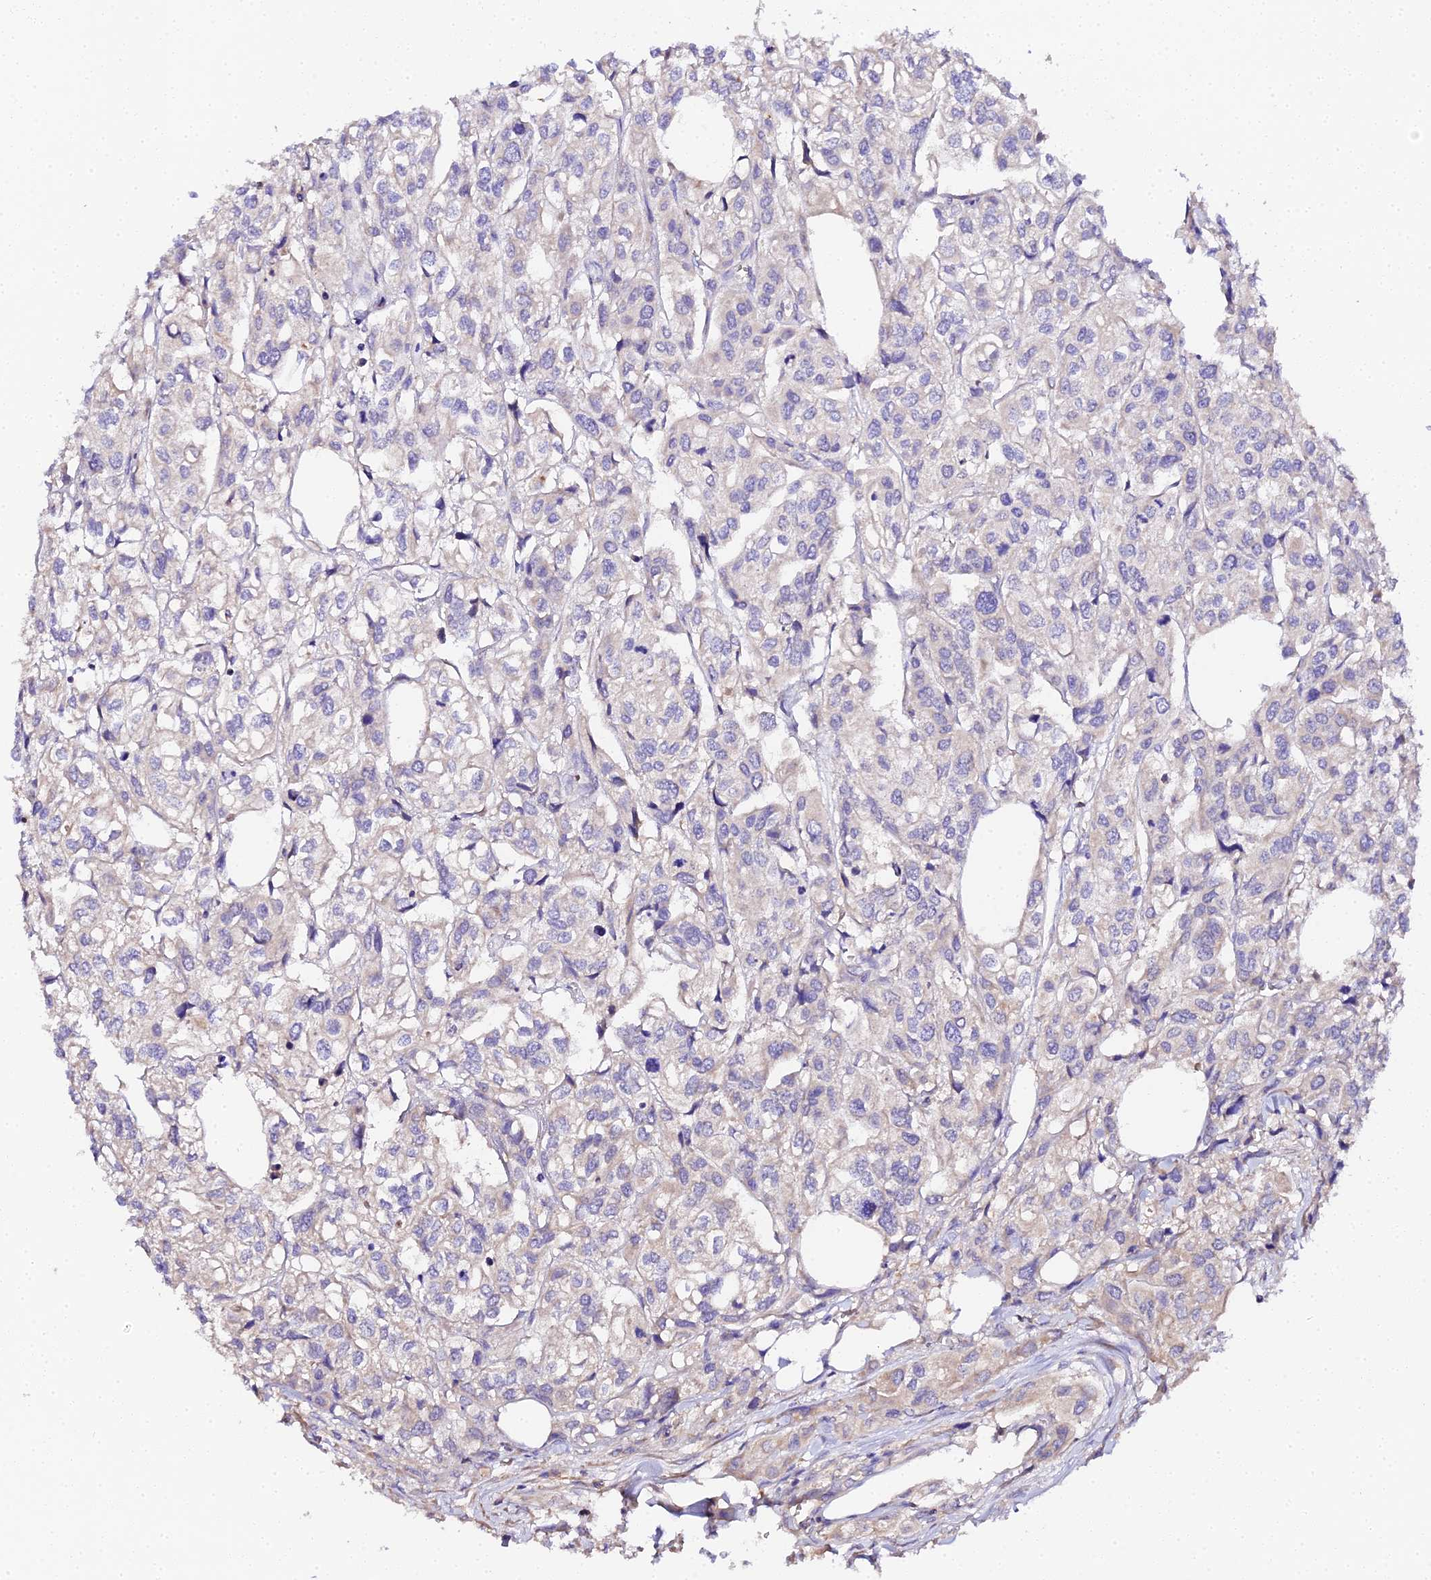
{"staining": {"intensity": "negative", "quantity": "none", "location": "none"}, "tissue": "urothelial cancer", "cell_type": "Tumor cells", "image_type": "cancer", "snomed": [{"axis": "morphology", "description": "Urothelial carcinoma, High grade"}, {"axis": "topography", "description": "Urinary bladder"}], "caption": "A histopathology image of high-grade urothelial carcinoma stained for a protein displays no brown staining in tumor cells.", "gene": "SCX", "patient": {"sex": "male", "age": 67}}